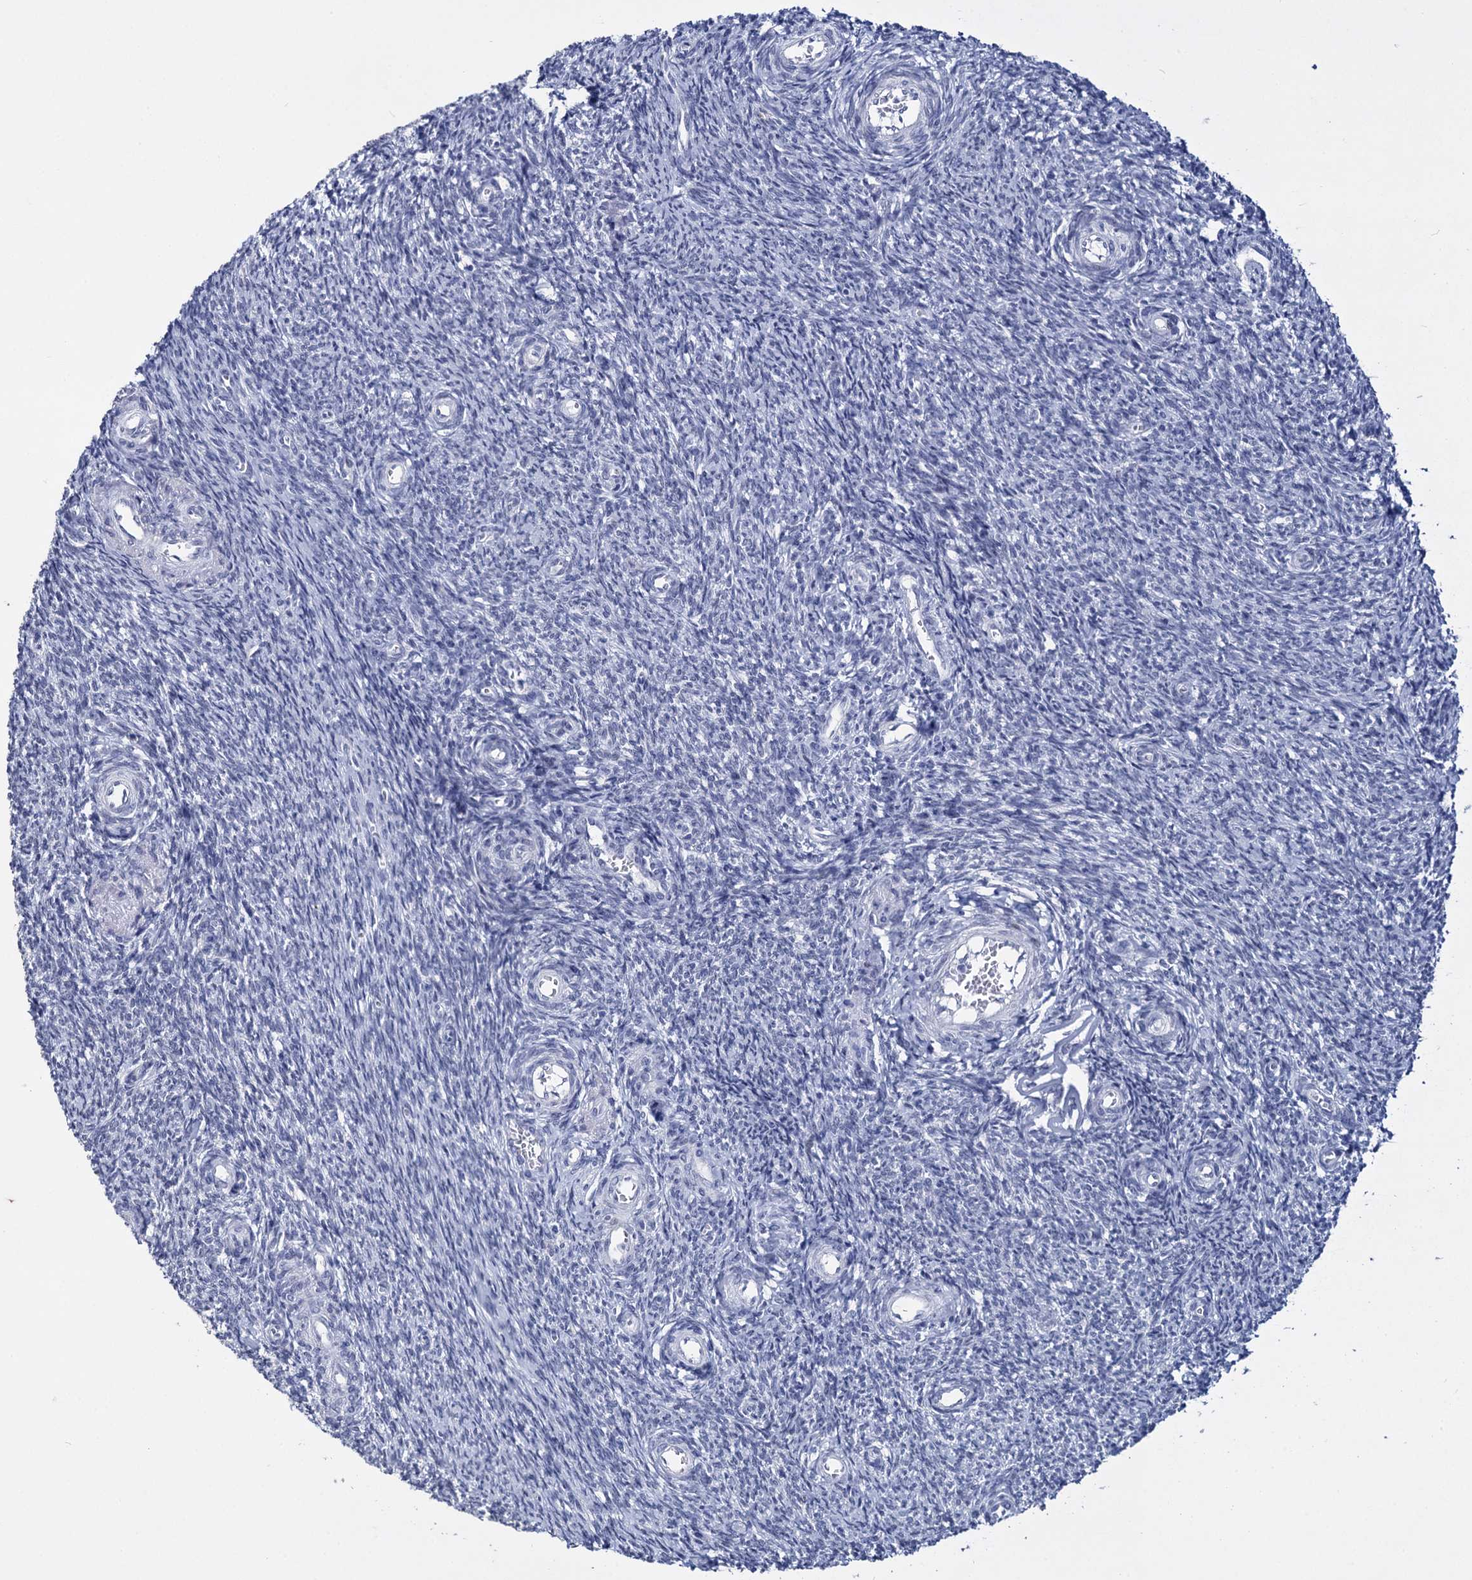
{"staining": {"intensity": "negative", "quantity": "none", "location": "none"}, "tissue": "ovary", "cell_type": "Ovarian stroma cells", "image_type": "normal", "snomed": [{"axis": "morphology", "description": "Normal tissue, NOS"}, {"axis": "topography", "description": "Ovary"}], "caption": "Immunohistochemistry (IHC) of normal ovary exhibits no staining in ovarian stroma cells. (DAB immunohistochemistry, high magnification).", "gene": "MAGEA4", "patient": {"sex": "female", "age": 44}}